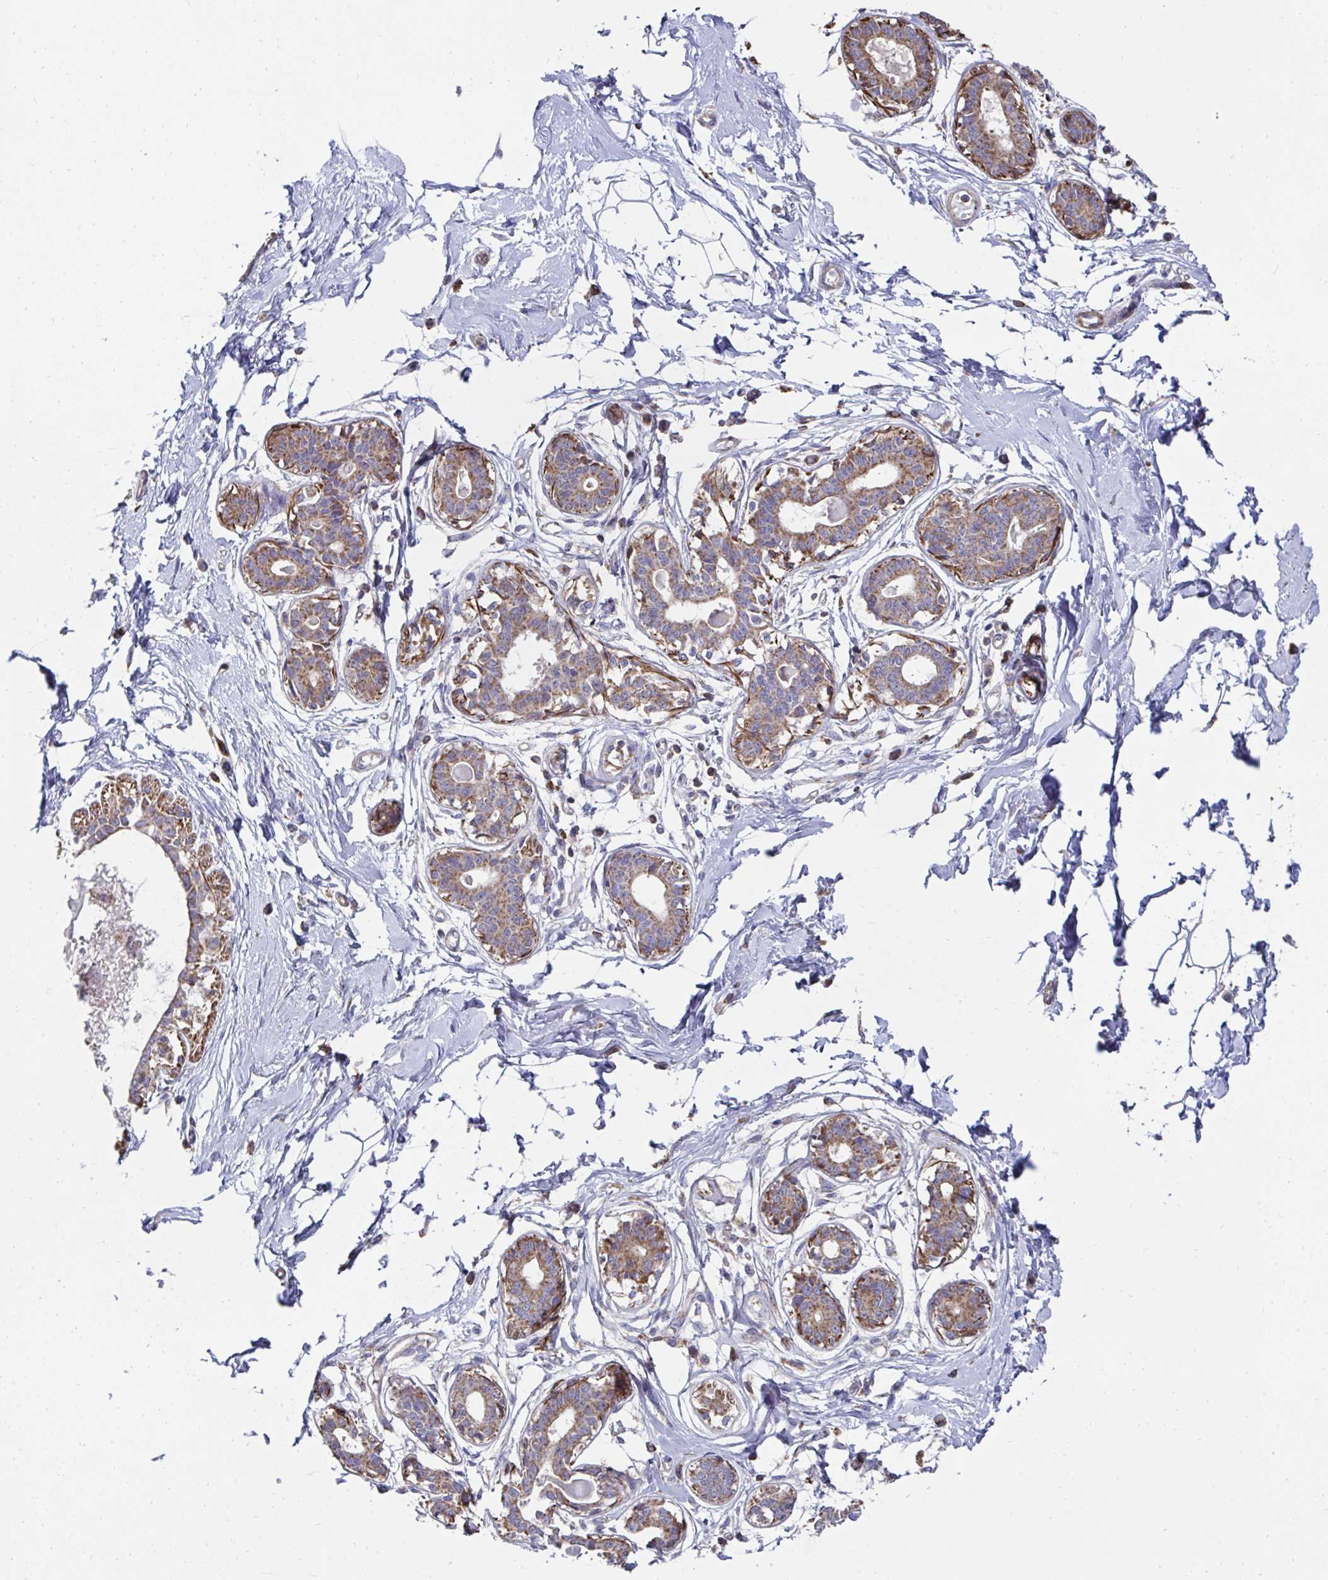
{"staining": {"intensity": "negative", "quantity": "none", "location": "none"}, "tissue": "breast", "cell_type": "Adipocytes", "image_type": "normal", "snomed": [{"axis": "morphology", "description": "Normal tissue, NOS"}, {"axis": "topography", "description": "Breast"}], "caption": "Adipocytes show no significant protein positivity in unremarkable breast. (Brightfield microscopy of DAB immunohistochemistry (IHC) at high magnification).", "gene": "DZANK1", "patient": {"sex": "female", "age": 45}}